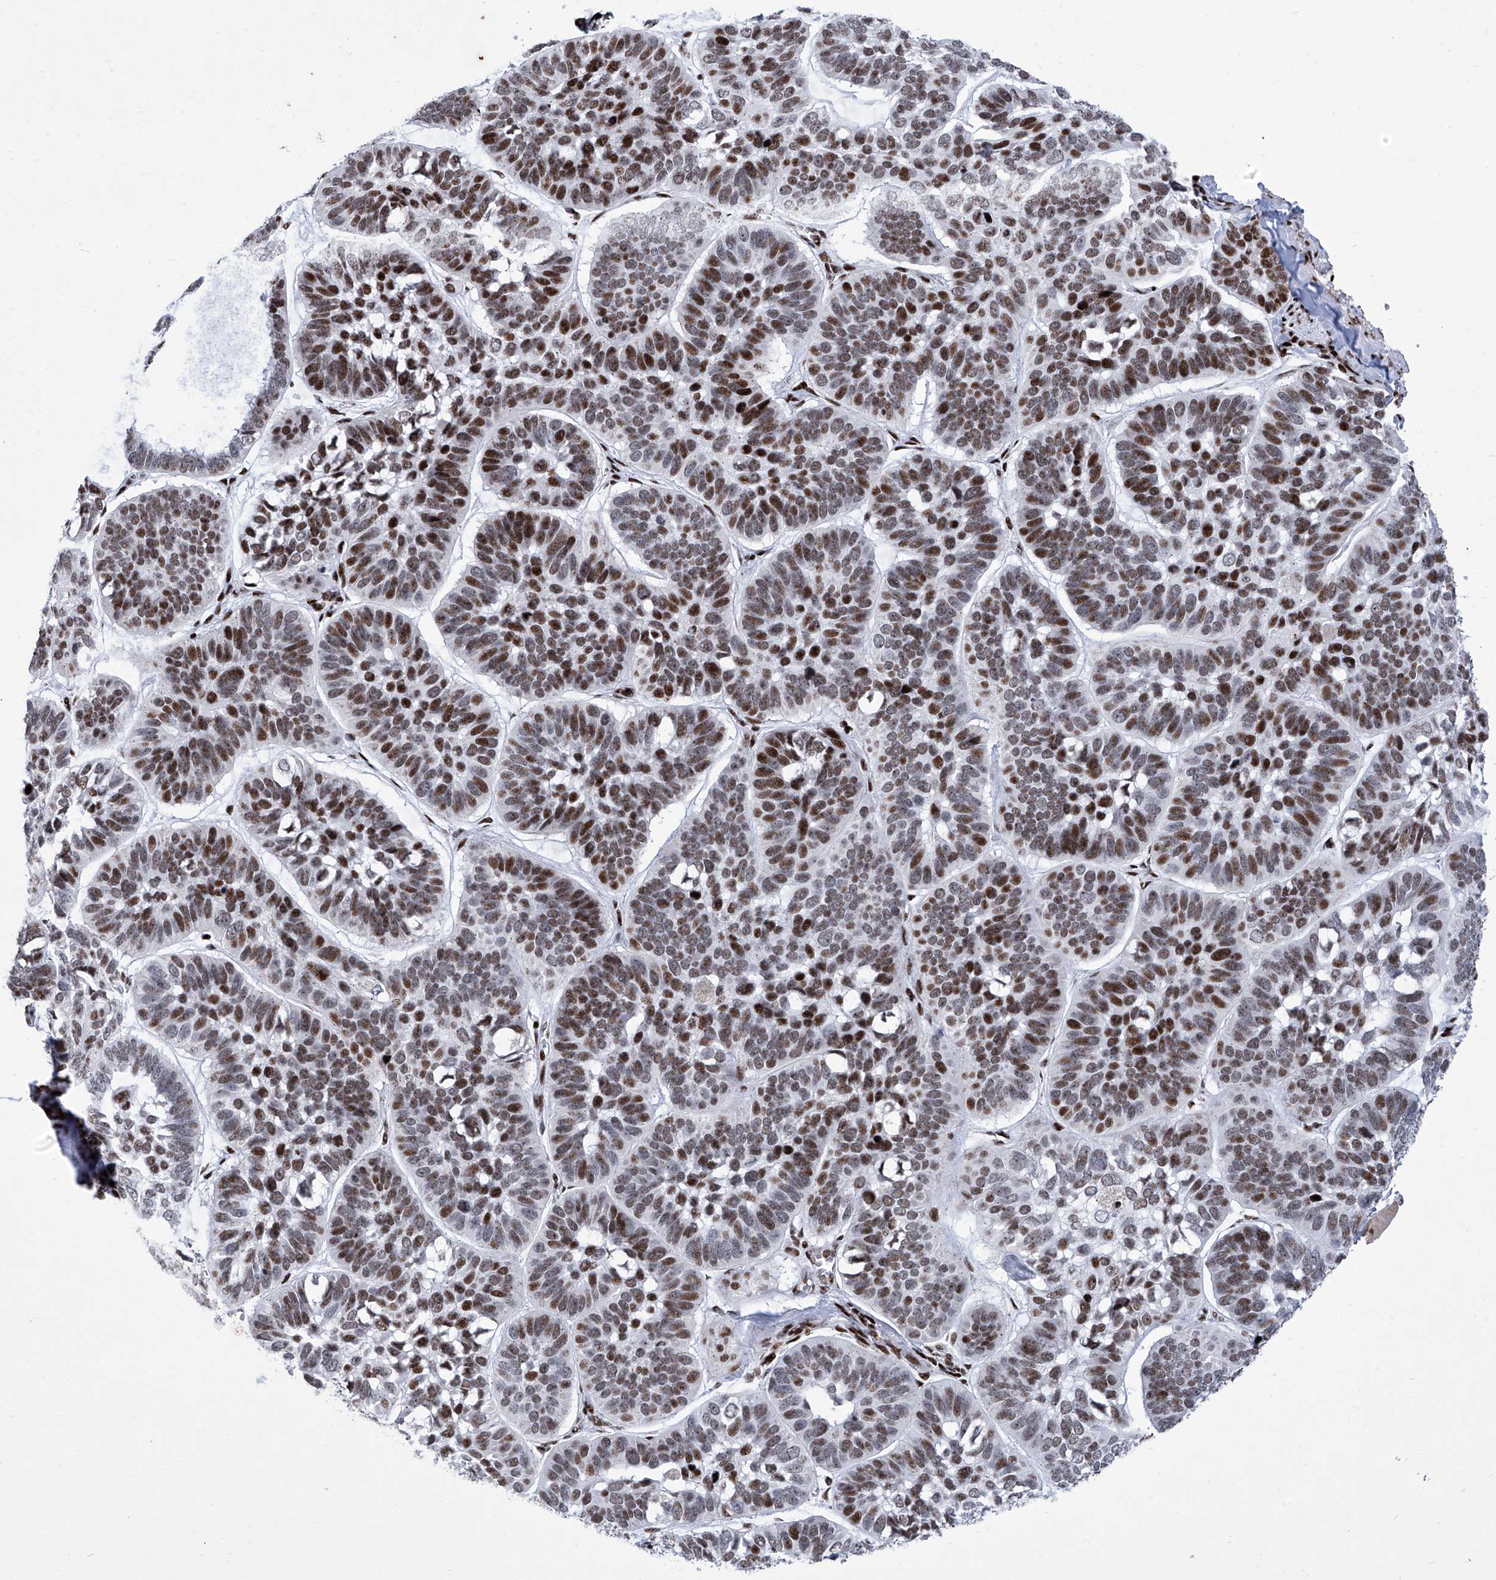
{"staining": {"intensity": "strong", "quantity": "25%-75%", "location": "nuclear"}, "tissue": "skin cancer", "cell_type": "Tumor cells", "image_type": "cancer", "snomed": [{"axis": "morphology", "description": "Basal cell carcinoma"}, {"axis": "topography", "description": "Skin"}], "caption": "Brown immunohistochemical staining in skin cancer (basal cell carcinoma) demonstrates strong nuclear staining in approximately 25%-75% of tumor cells.", "gene": "HEY2", "patient": {"sex": "male", "age": 62}}